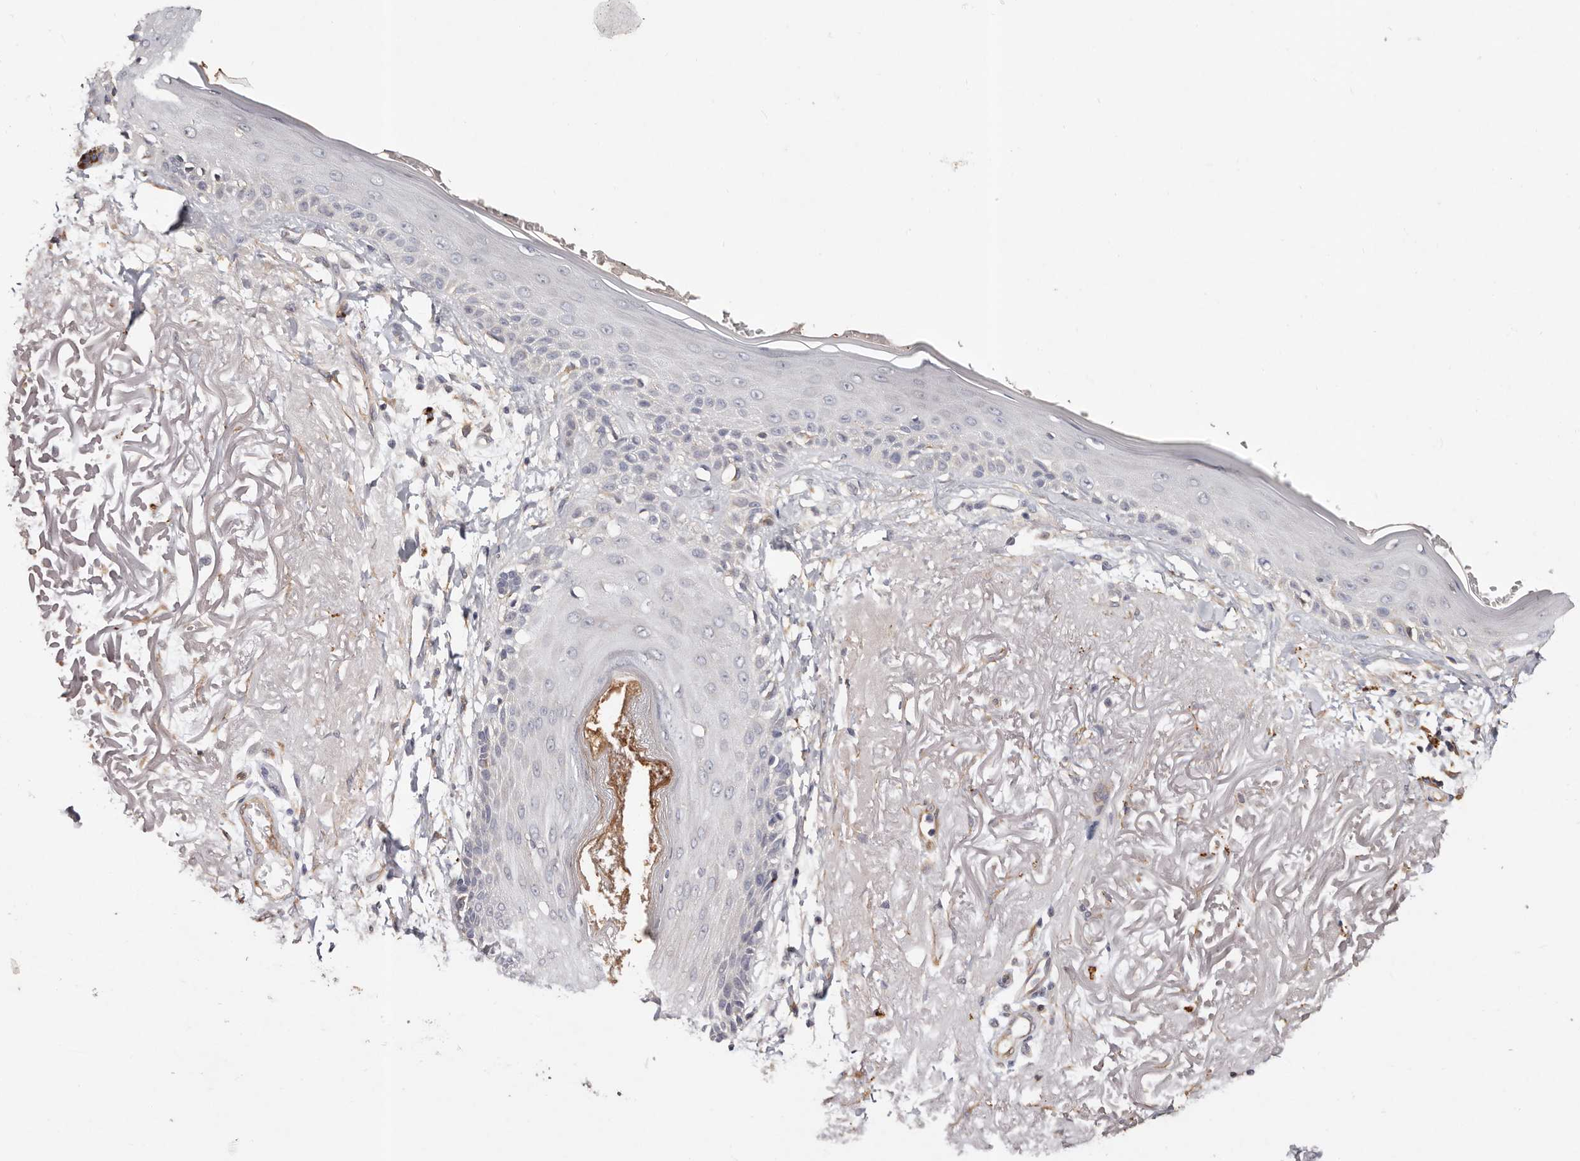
{"staining": {"intensity": "moderate", "quantity": ">75%", "location": "cytoplasmic/membranous"}, "tissue": "skin", "cell_type": "Fibroblasts", "image_type": "normal", "snomed": [{"axis": "morphology", "description": "Normal tissue, NOS"}, {"axis": "topography", "description": "Skin"}, {"axis": "topography", "description": "Skeletal muscle"}], "caption": "Immunohistochemical staining of unremarkable skin shows moderate cytoplasmic/membranous protein positivity in about >75% of fibroblasts. The protein of interest is shown in brown color, while the nuclei are stained blue.", "gene": "THBS3", "patient": {"sex": "male", "age": 83}}